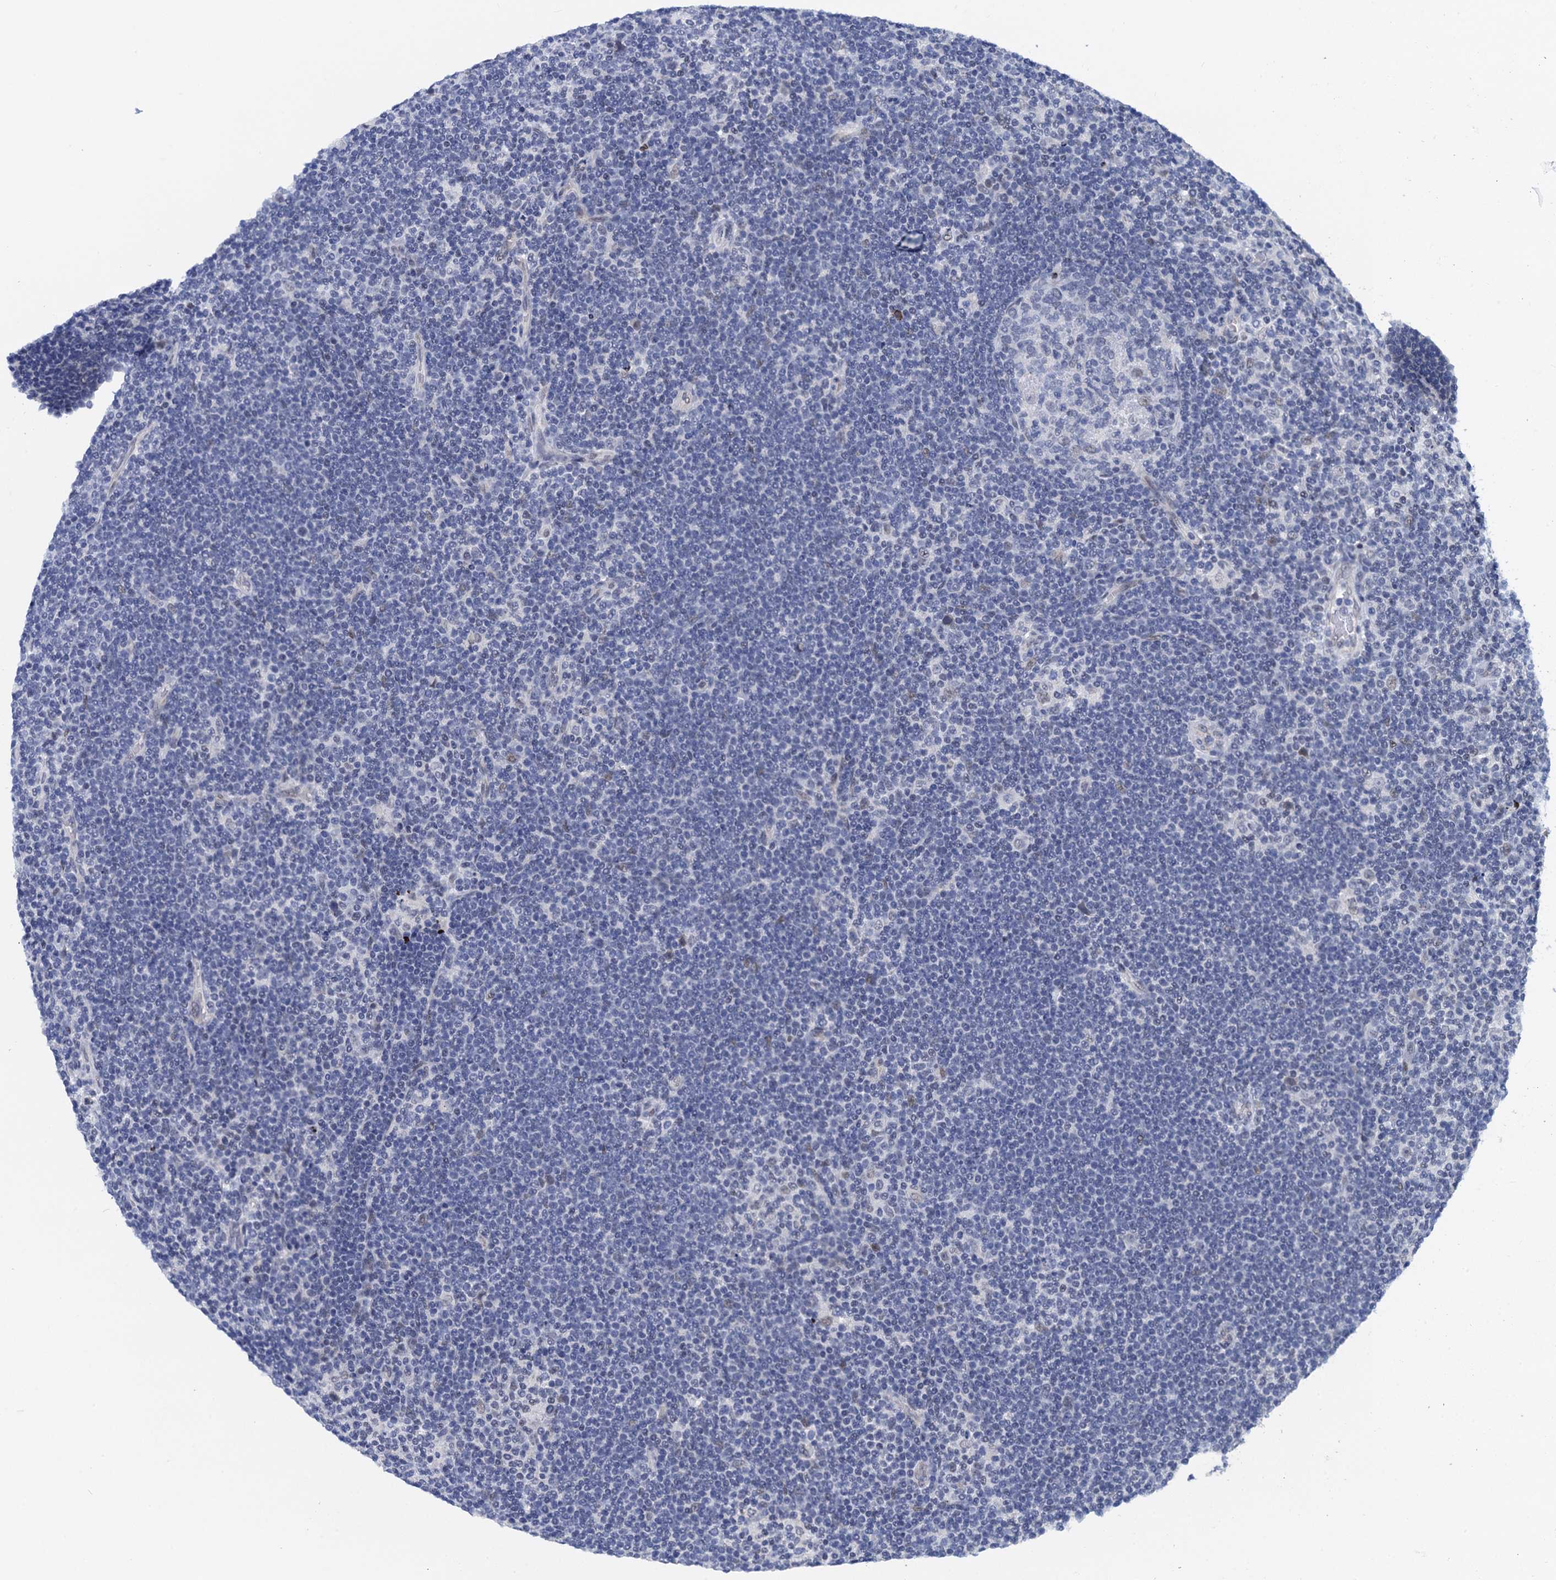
{"staining": {"intensity": "negative", "quantity": "none", "location": "none"}, "tissue": "lymphoma", "cell_type": "Tumor cells", "image_type": "cancer", "snomed": [{"axis": "morphology", "description": "Hodgkin's disease, NOS"}, {"axis": "topography", "description": "Lymph node"}], "caption": "The image reveals no staining of tumor cells in lymphoma.", "gene": "C16orf87", "patient": {"sex": "female", "age": 57}}